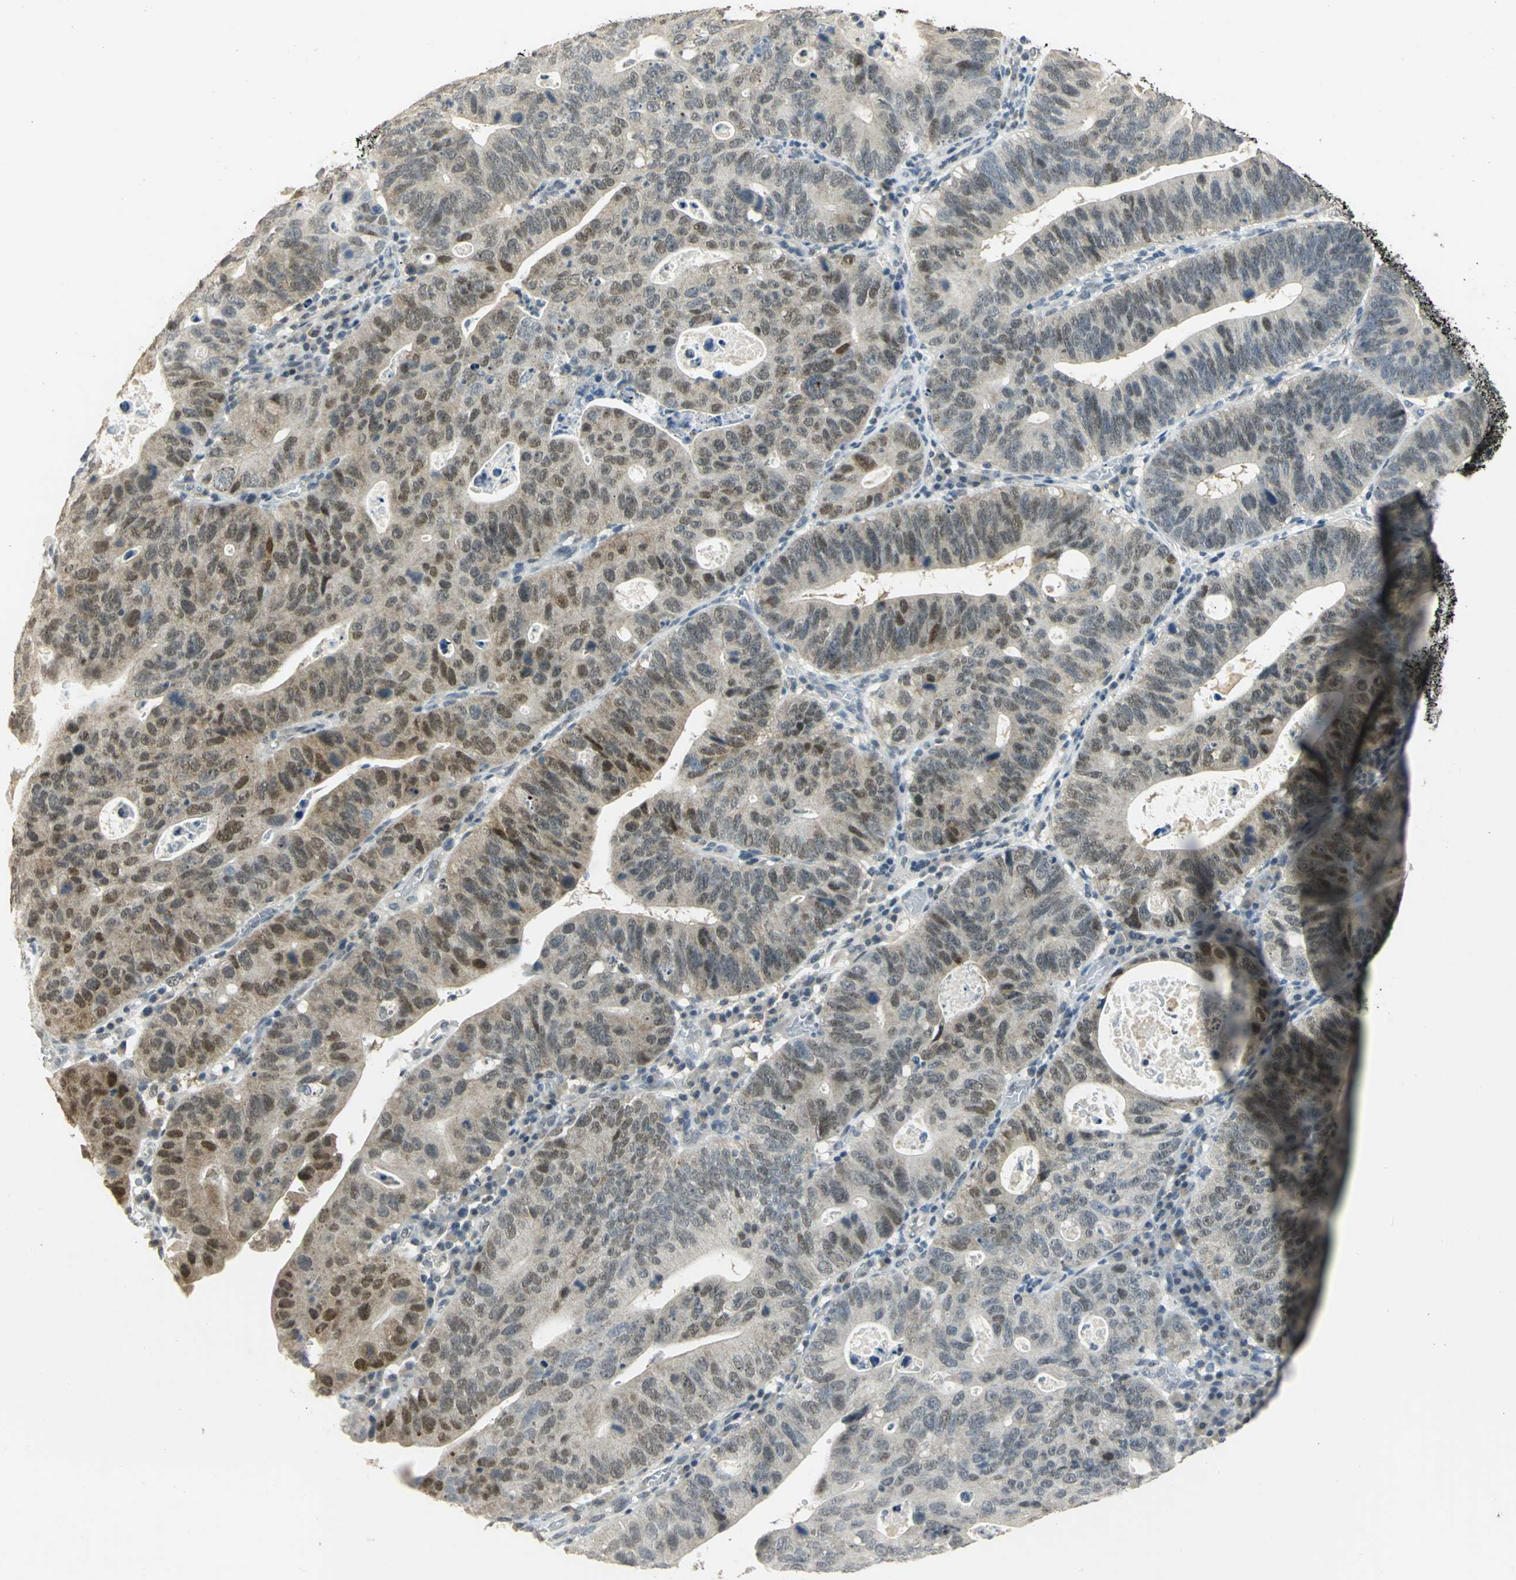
{"staining": {"intensity": "strong", "quantity": ">75%", "location": "nuclear"}, "tissue": "stomach cancer", "cell_type": "Tumor cells", "image_type": "cancer", "snomed": [{"axis": "morphology", "description": "Adenocarcinoma, NOS"}, {"axis": "topography", "description": "Stomach"}], "caption": "The micrograph reveals immunohistochemical staining of stomach adenocarcinoma. There is strong nuclear expression is seen in approximately >75% of tumor cells.", "gene": "DNAJB6", "patient": {"sex": "male", "age": 59}}